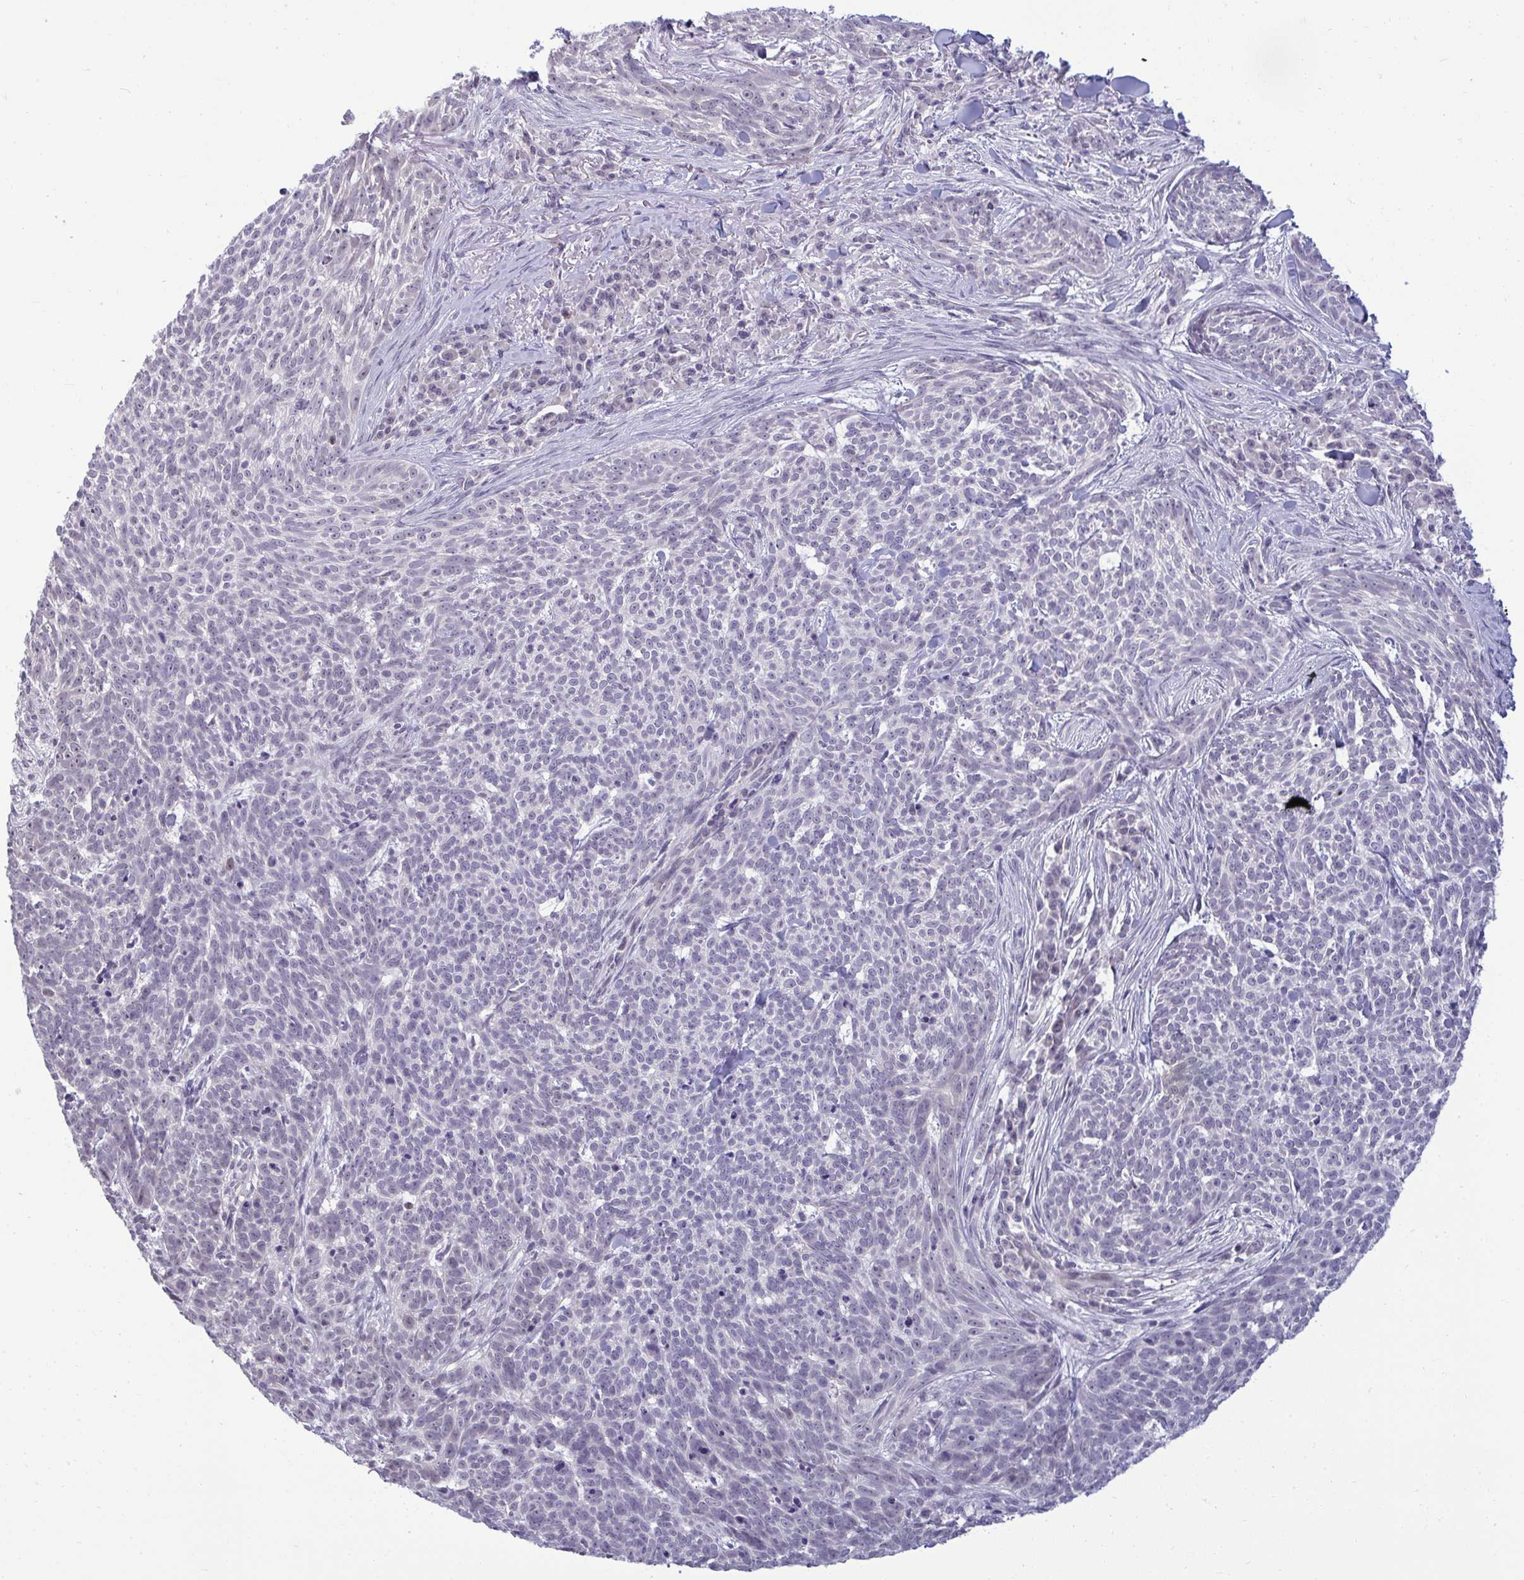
{"staining": {"intensity": "negative", "quantity": "none", "location": "none"}, "tissue": "skin cancer", "cell_type": "Tumor cells", "image_type": "cancer", "snomed": [{"axis": "morphology", "description": "Basal cell carcinoma"}, {"axis": "topography", "description": "Skin"}], "caption": "Tumor cells are negative for brown protein staining in skin cancer (basal cell carcinoma). (DAB immunohistochemistry (IHC) visualized using brightfield microscopy, high magnification).", "gene": "RNASEH1", "patient": {"sex": "female", "age": 93}}